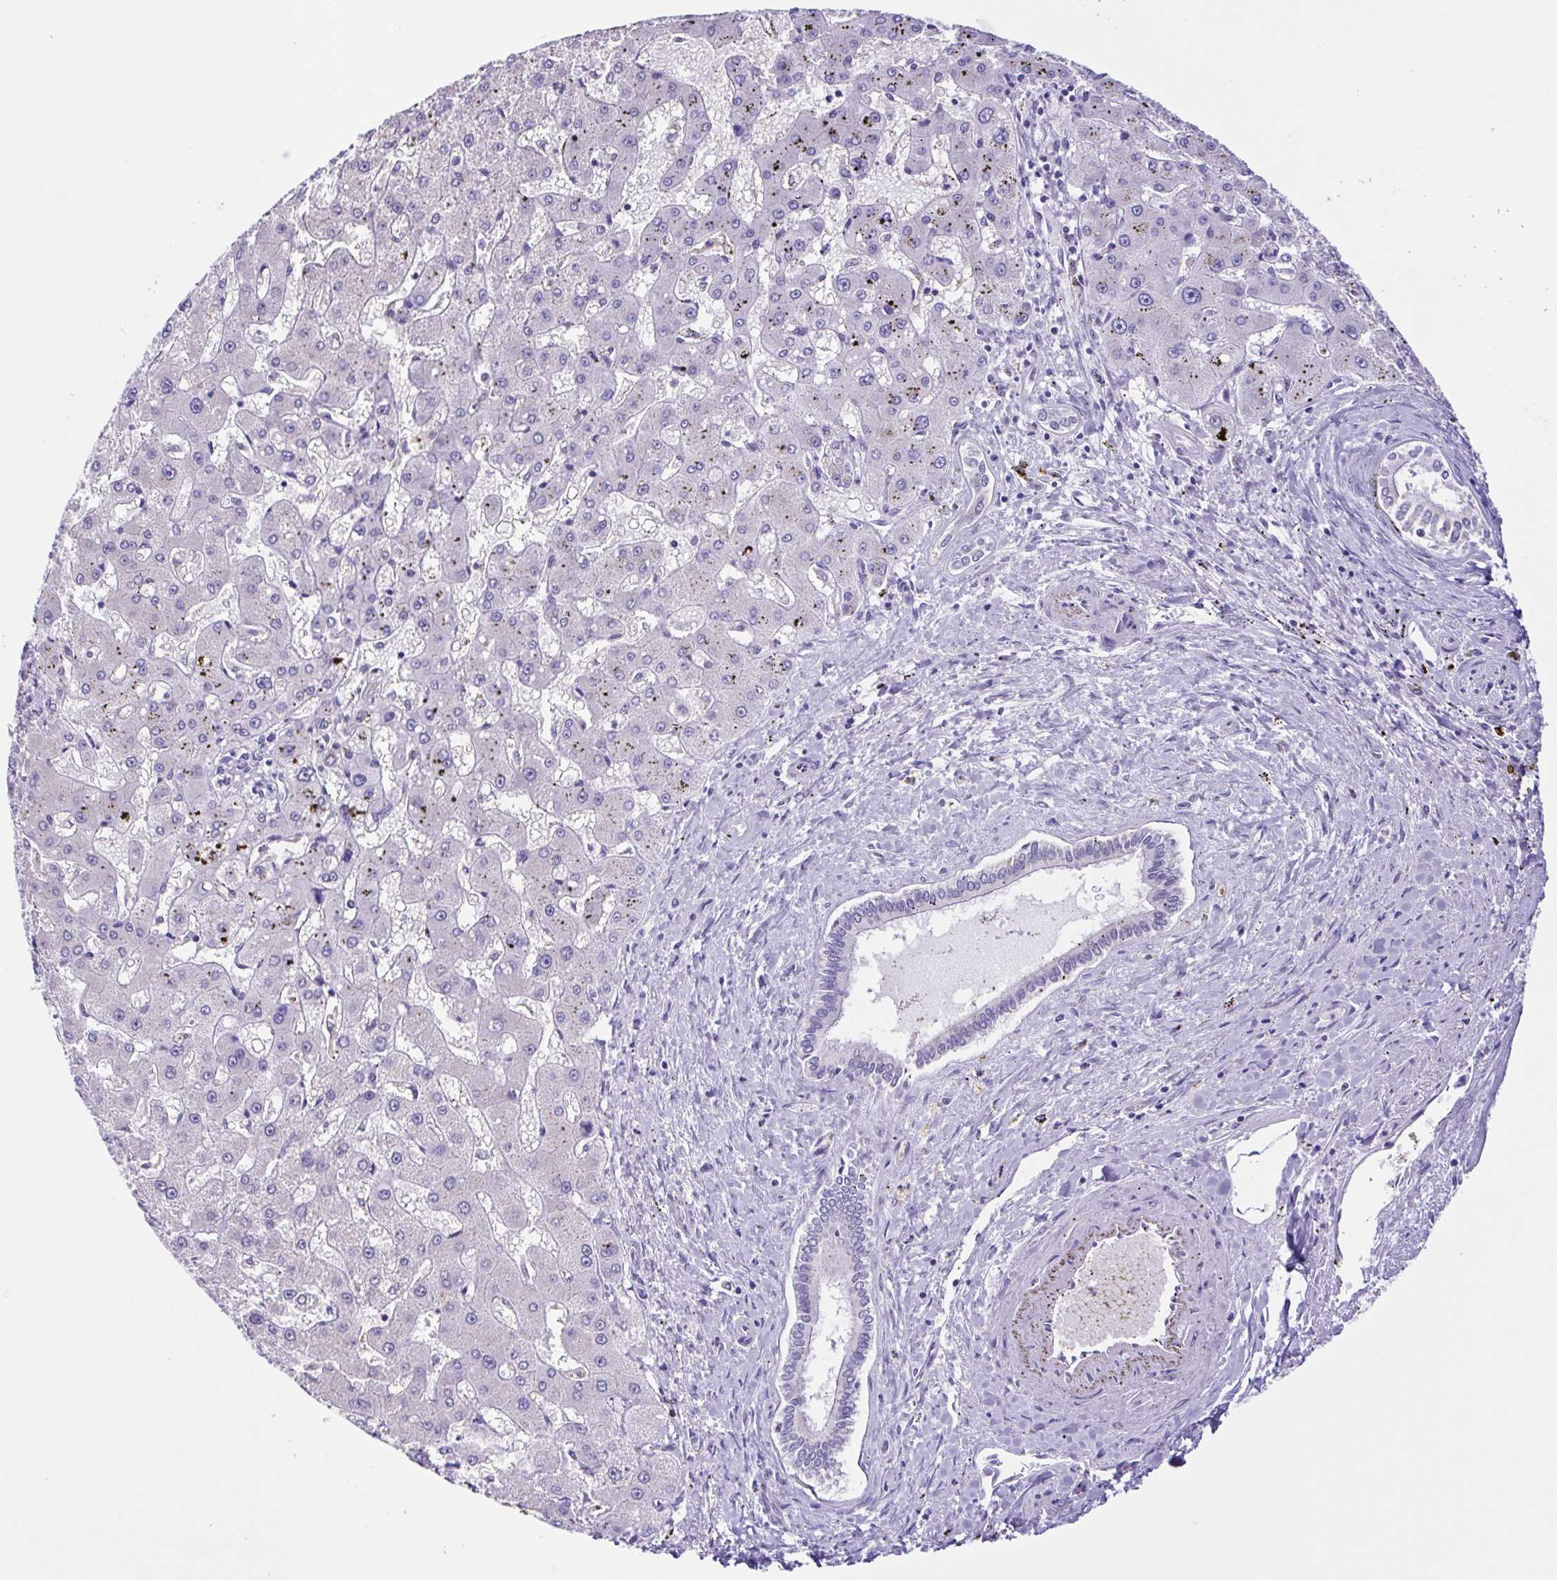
{"staining": {"intensity": "negative", "quantity": "none", "location": "none"}, "tissue": "liver cancer", "cell_type": "Tumor cells", "image_type": "cancer", "snomed": [{"axis": "morphology", "description": "Carcinoma, Hepatocellular, NOS"}, {"axis": "topography", "description": "Liver"}], "caption": "Protein analysis of hepatocellular carcinoma (liver) shows no significant staining in tumor cells.", "gene": "TGM3", "patient": {"sex": "male", "age": 67}}